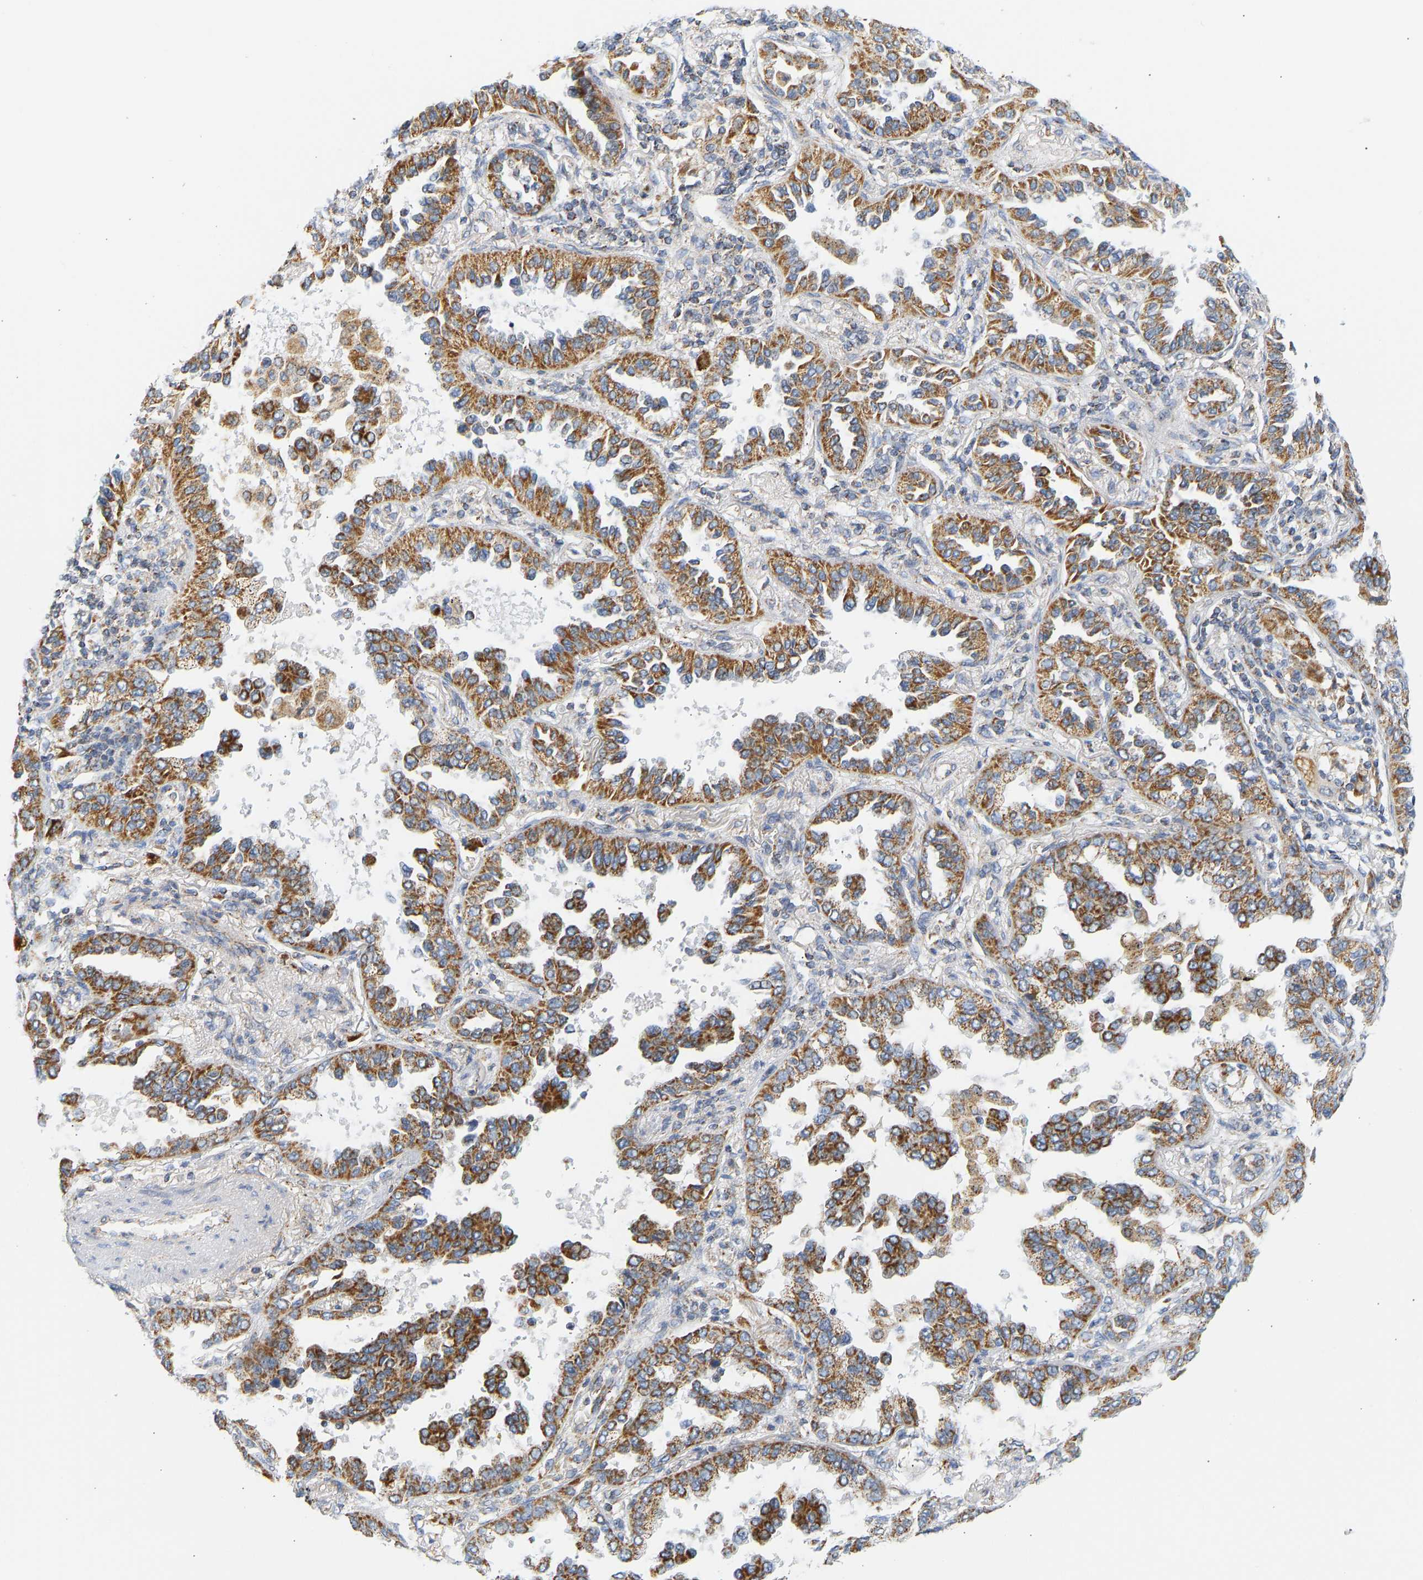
{"staining": {"intensity": "strong", "quantity": ">75%", "location": "cytoplasmic/membranous"}, "tissue": "lung cancer", "cell_type": "Tumor cells", "image_type": "cancer", "snomed": [{"axis": "morphology", "description": "Normal tissue, NOS"}, {"axis": "morphology", "description": "Adenocarcinoma, NOS"}, {"axis": "topography", "description": "Lung"}], "caption": "High-magnification brightfield microscopy of lung cancer stained with DAB (brown) and counterstained with hematoxylin (blue). tumor cells exhibit strong cytoplasmic/membranous expression is present in about>75% of cells.", "gene": "GRPEL2", "patient": {"sex": "male", "age": 59}}